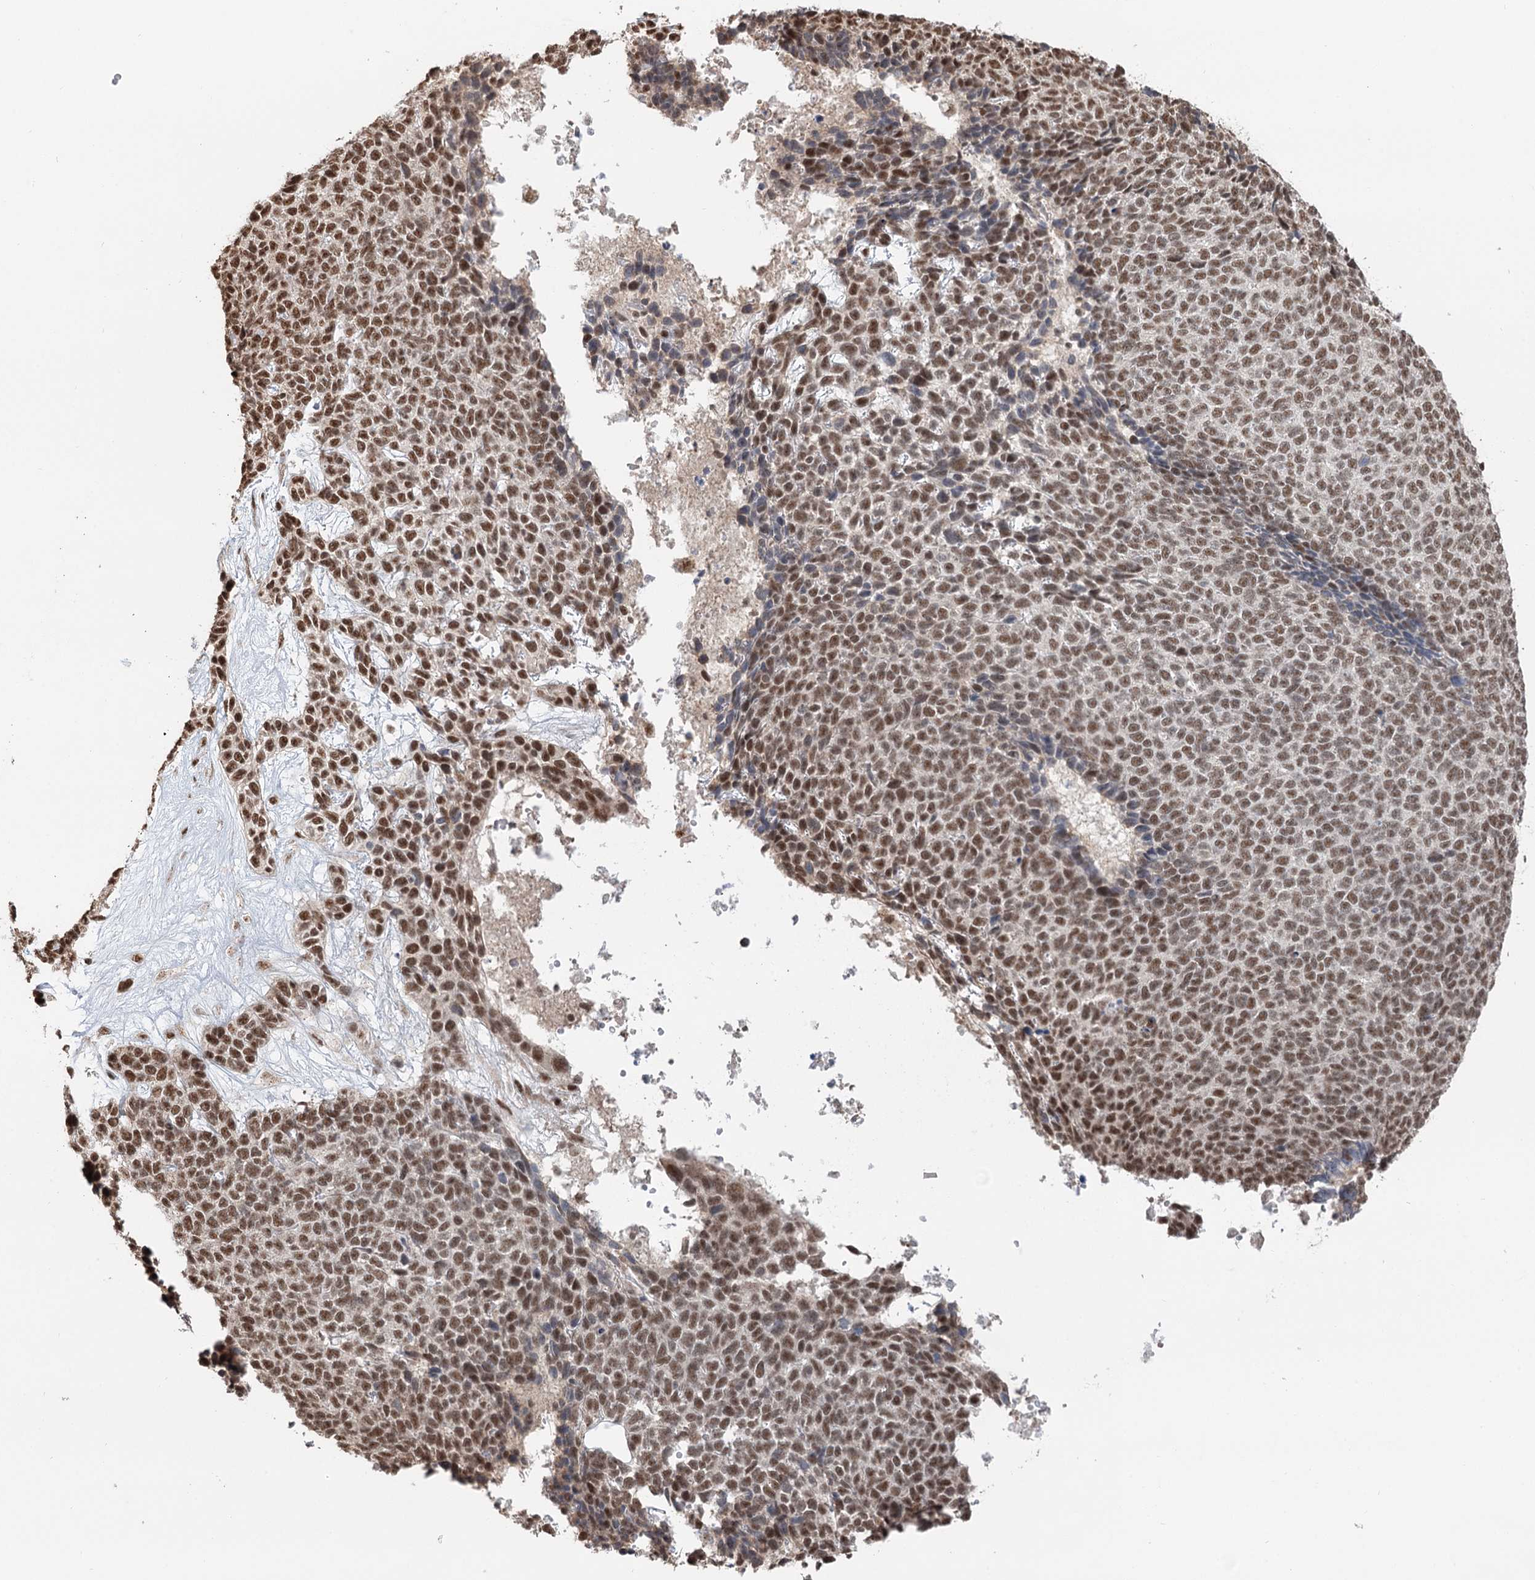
{"staining": {"intensity": "moderate", "quantity": ">75%", "location": "nuclear"}, "tissue": "skin cancer", "cell_type": "Tumor cells", "image_type": "cancer", "snomed": [{"axis": "morphology", "description": "Basal cell carcinoma"}, {"axis": "topography", "description": "Skin"}], "caption": "Immunohistochemical staining of human skin cancer (basal cell carcinoma) shows medium levels of moderate nuclear expression in approximately >75% of tumor cells.", "gene": "GPALPP1", "patient": {"sex": "female", "age": 84}}